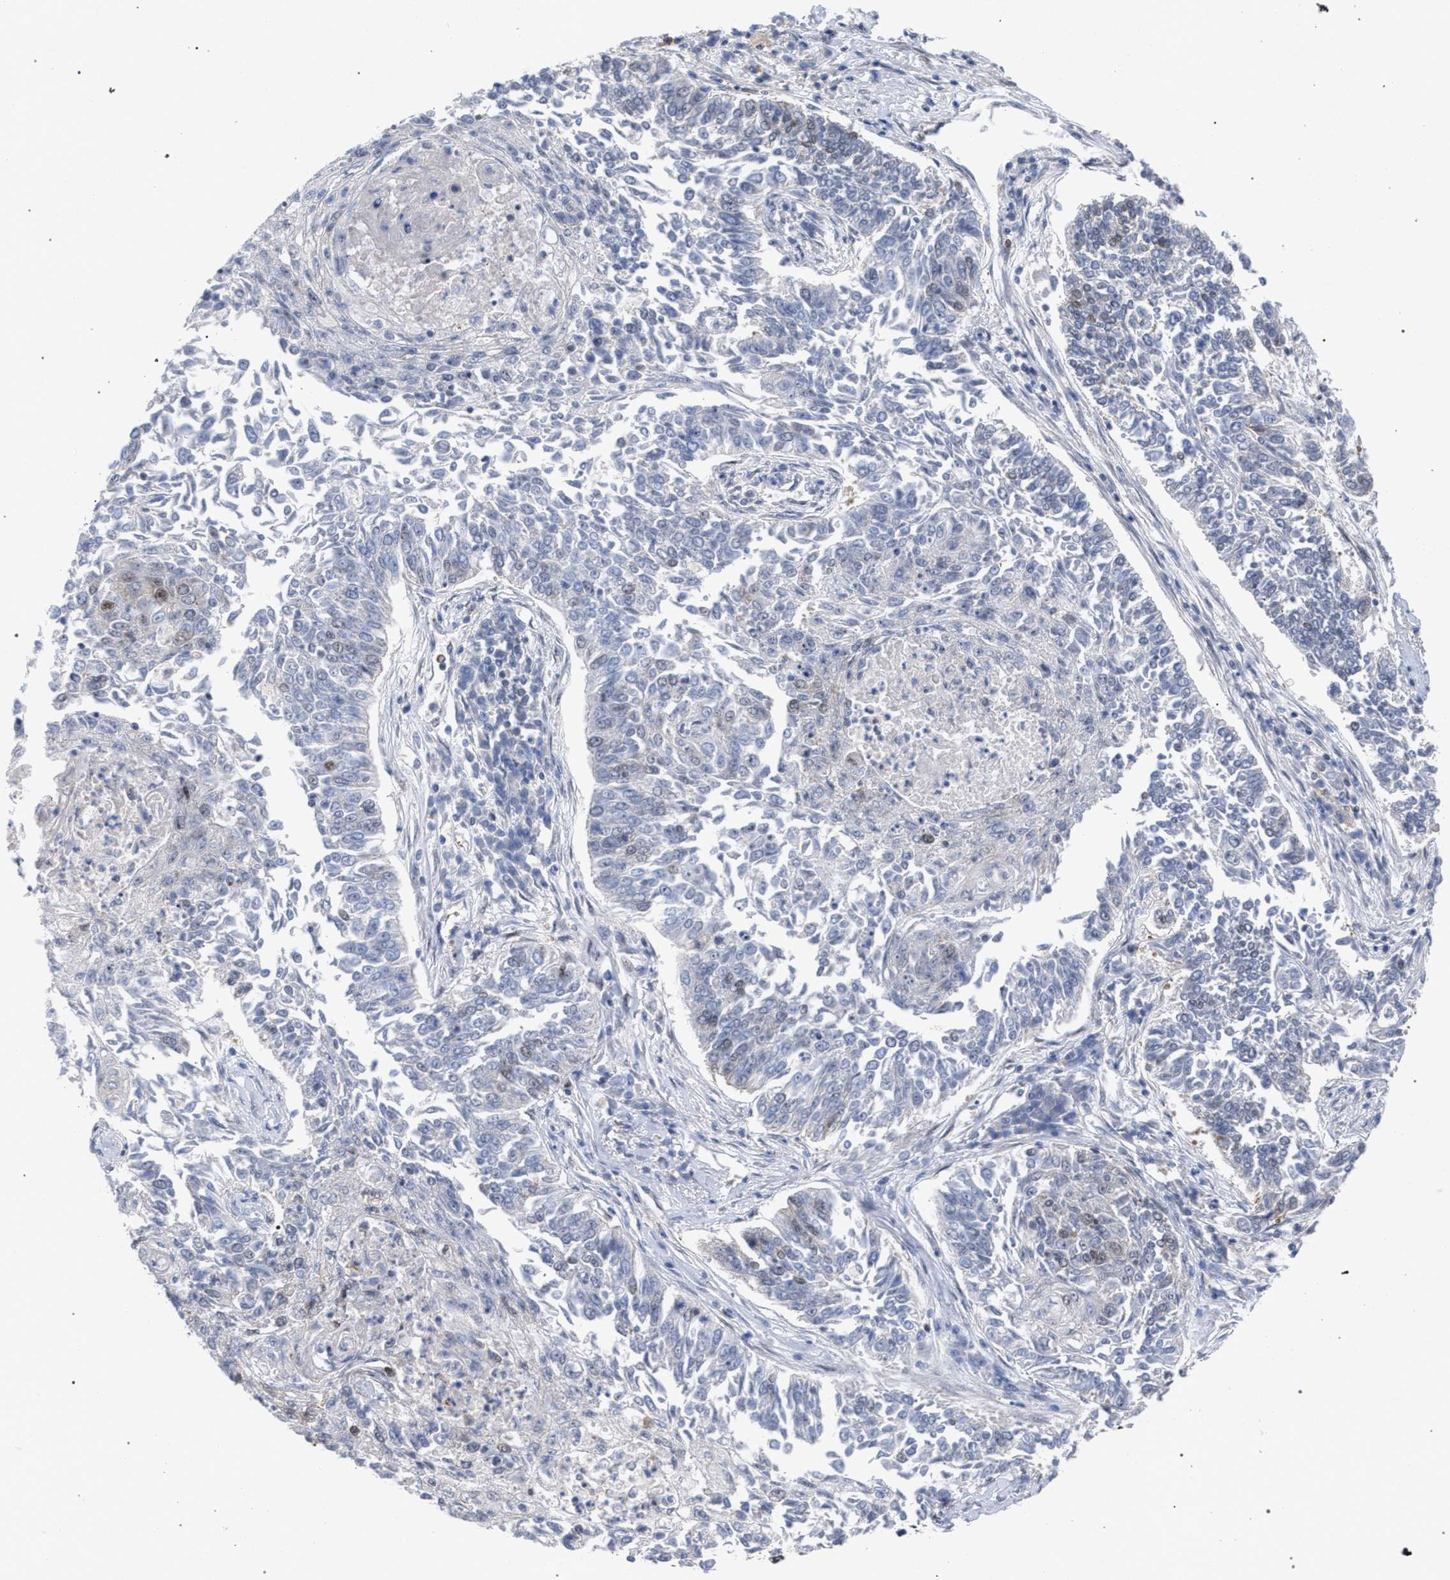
{"staining": {"intensity": "moderate", "quantity": "<25%", "location": "nuclear"}, "tissue": "lung cancer", "cell_type": "Tumor cells", "image_type": "cancer", "snomed": [{"axis": "morphology", "description": "Normal tissue, NOS"}, {"axis": "morphology", "description": "Squamous cell carcinoma, NOS"}, {"axis": "topography", "description": "Cartilage tissue"}, {"axis": "topography", "description": "Bronchus"}, {"axis": "topography", "description": "Lung"}], "caption": "Immunohistochemical staining of lung cancer (squamous cell carcinoma) displays moderate nuclear protein staining in about <25% of tumor cells. Nuclei are stained in blue.", "gene": "SCAF4", "patient": {"sex": "female", "age": 49}}